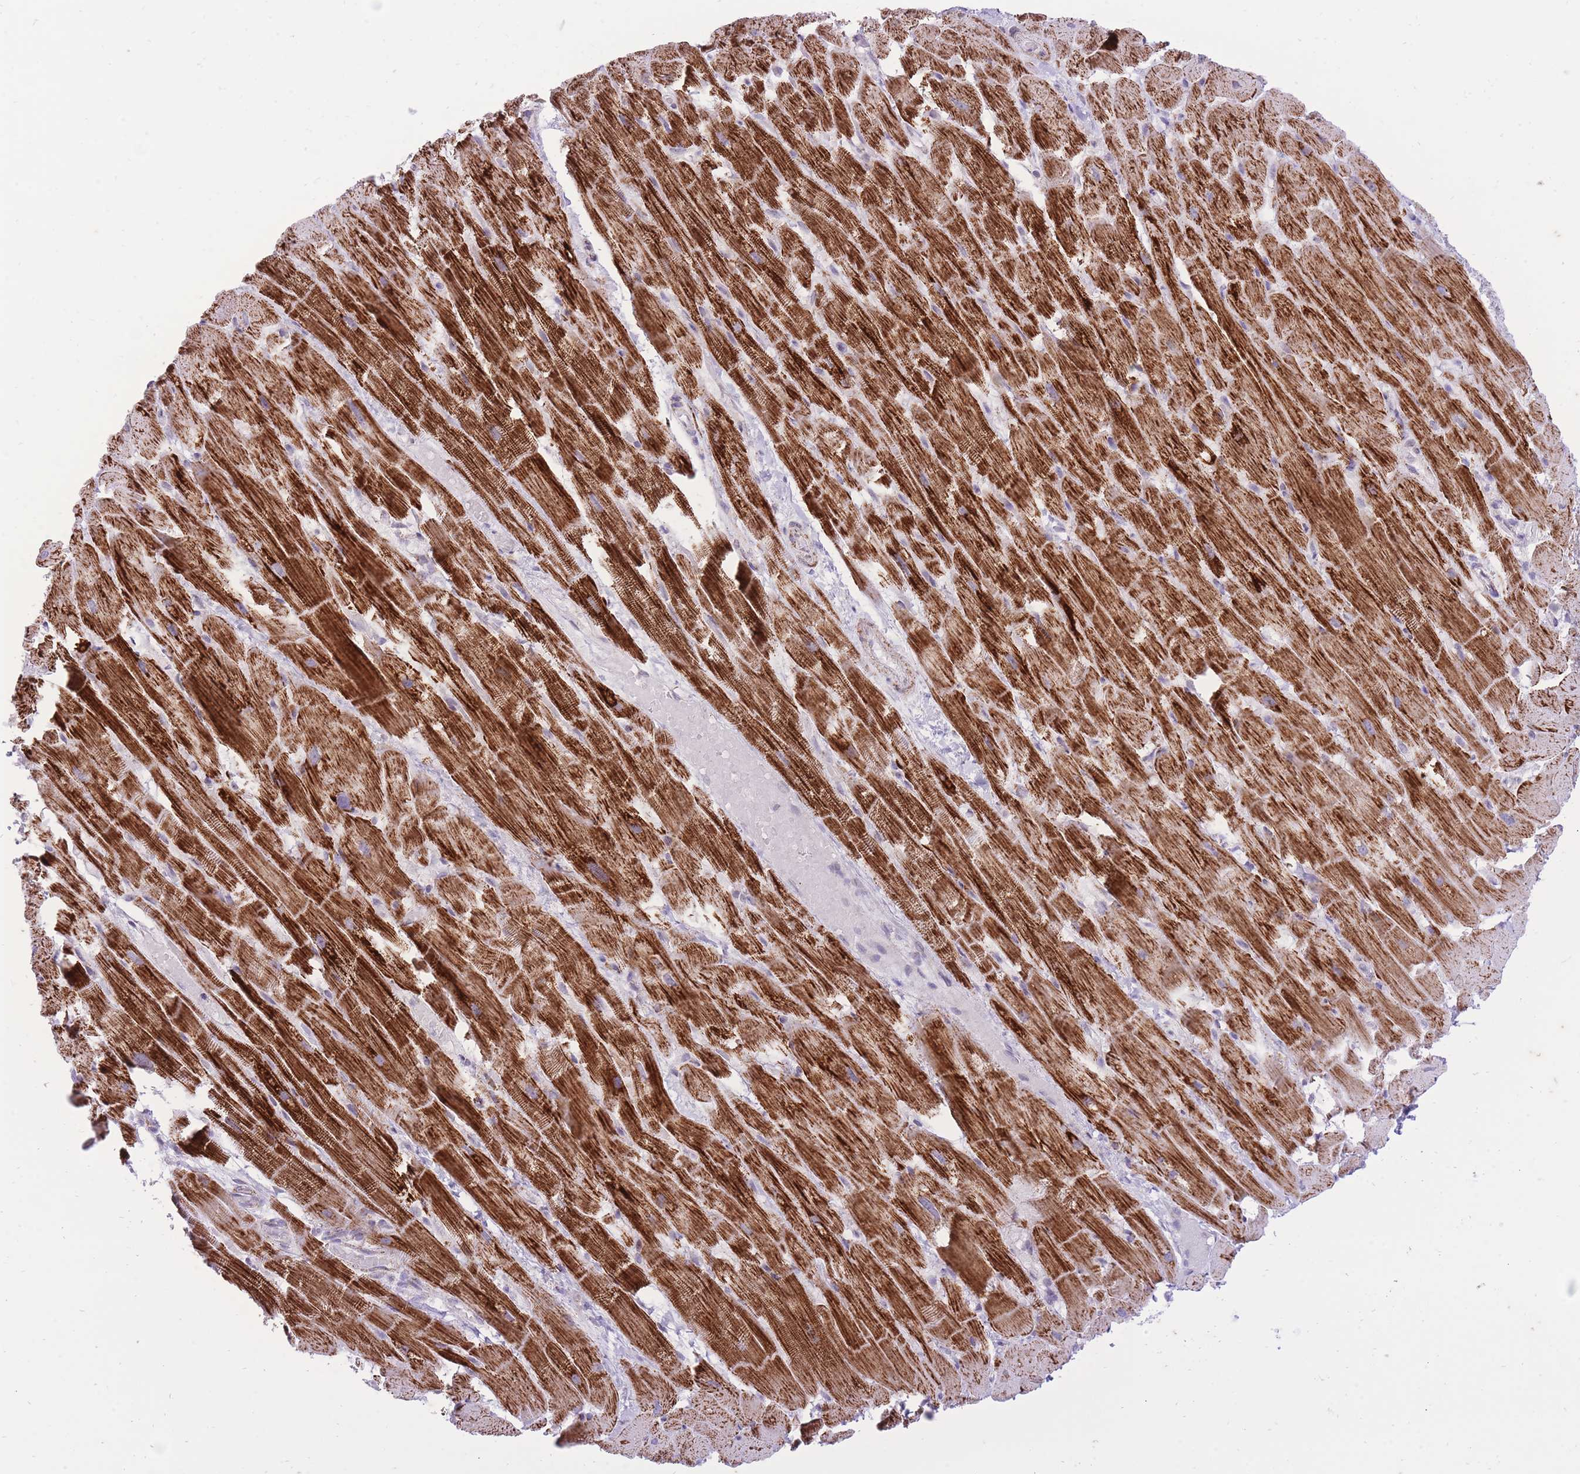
{"staining": {"intensity": "strong", "quantity": ">75%", "location": "cytoplasmic/membranous"}, "tissue": "heart muscle", "cell_type": "Cardiomyocytes", "image_type": "normal", "snomed": [{"axis": "morphology", "description": "Normal tissue, NOS"}, {"axis": "topography", "description": "Heart"}], "caption": "A photomicrograph of heart muscle stained for a protein demonstrates strong cytoplasmic/membranous brown staining in cardiomyocytes.", "gene": "DENND2D", "patient": {"sex": "male", "age": 37}}